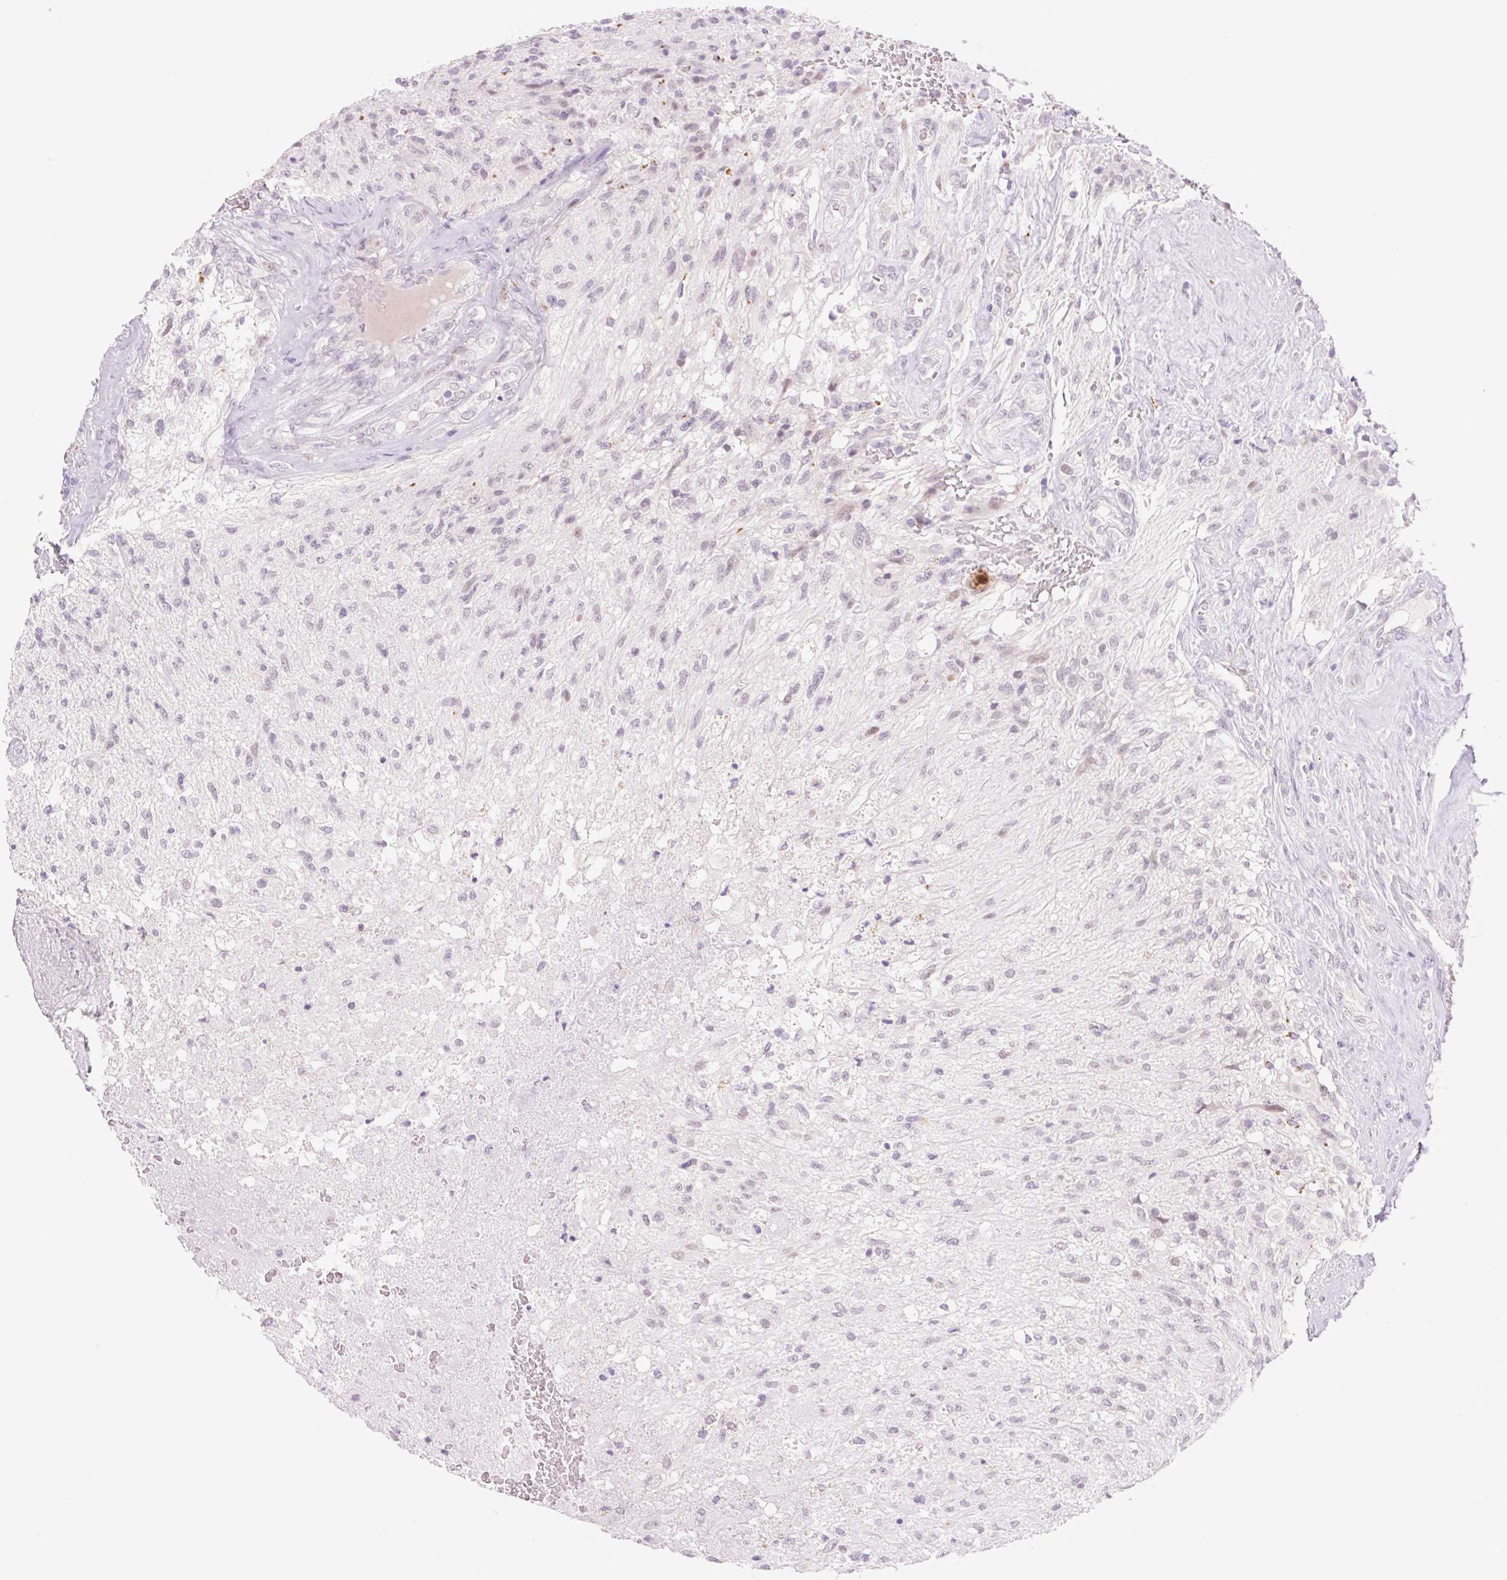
{"staining": {"intensity": "weak", "quantity": "<25%", "location": "nuclear"}, "tissue": "glioma", "cell_type": "Tumor cells", "image_type": "cancer", "snomed": [{"axis": "morphology", "description": "Glioma, malignant, High grade"}, {"axis": "topography", "description": "Brain"}], "caption": "Immunohistochemical staining of human glioma displays no significant expression in tumor cells.", "gene": "SPRYD4", "patient": {"sex": "male", "age": 56}}